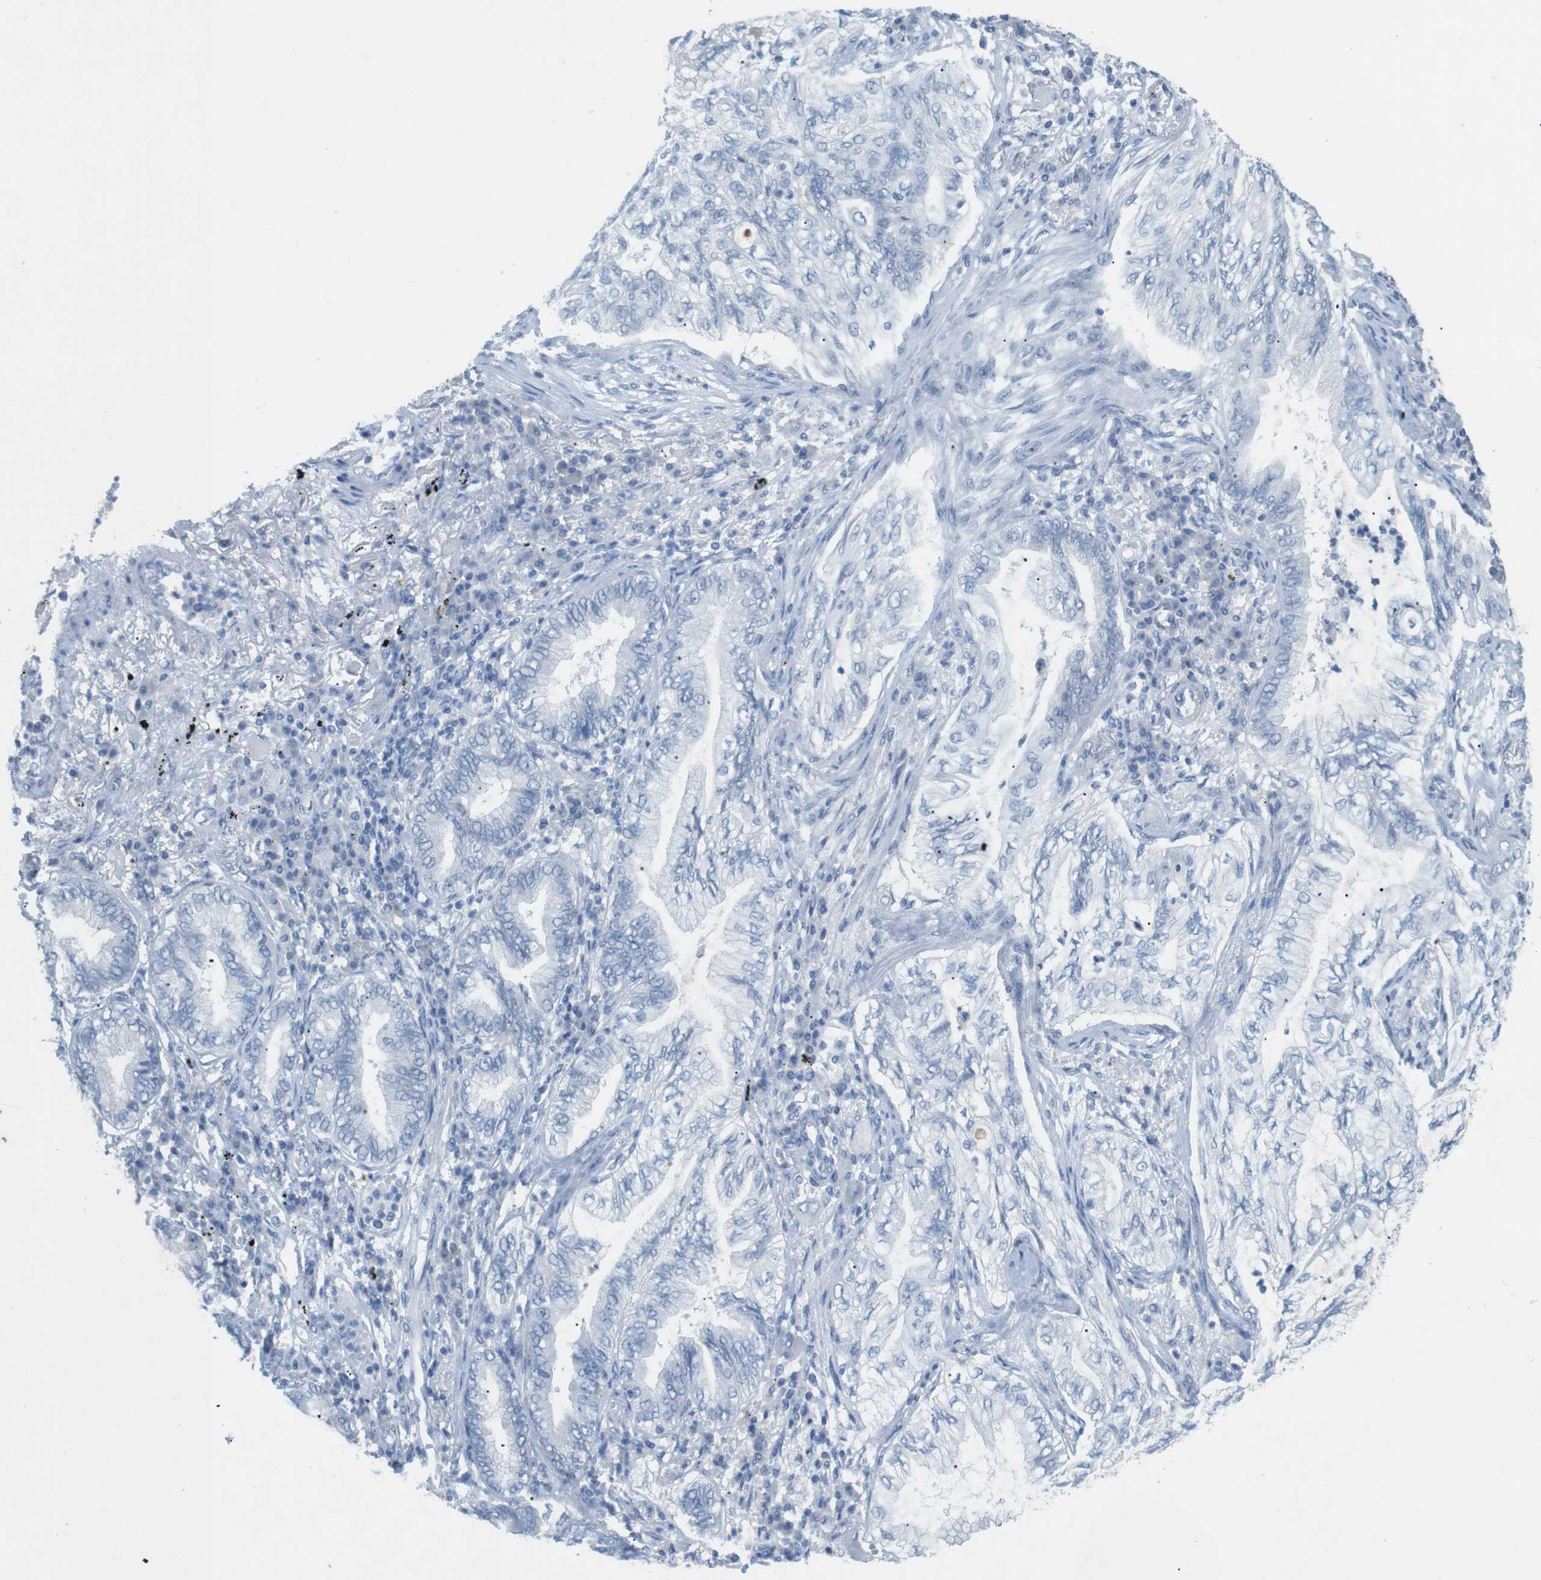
{"staining": {"intensity": "negative", "quantity": "none", "location": "none"}, "tissue": "lung cancer", "cell_type": "Tumor cells", "image_type": "cancer", "snomed": [{"axis": "morphology", "description": "Normal tissue, NOS"}, {"axis": "morphology", "description": "Adenocarcinoma, NOS"}, {"axis": "topography", "description": "Bronchus"}, {"axis": "topography", "description": "Lung"}], "caption": "This is a image of immunohistochemistry staining of adenocarcinoma (lung), which shows no staining in tumor cells.", "gene": "SALL4", "patient": {"sex": "female", "age": 70}}